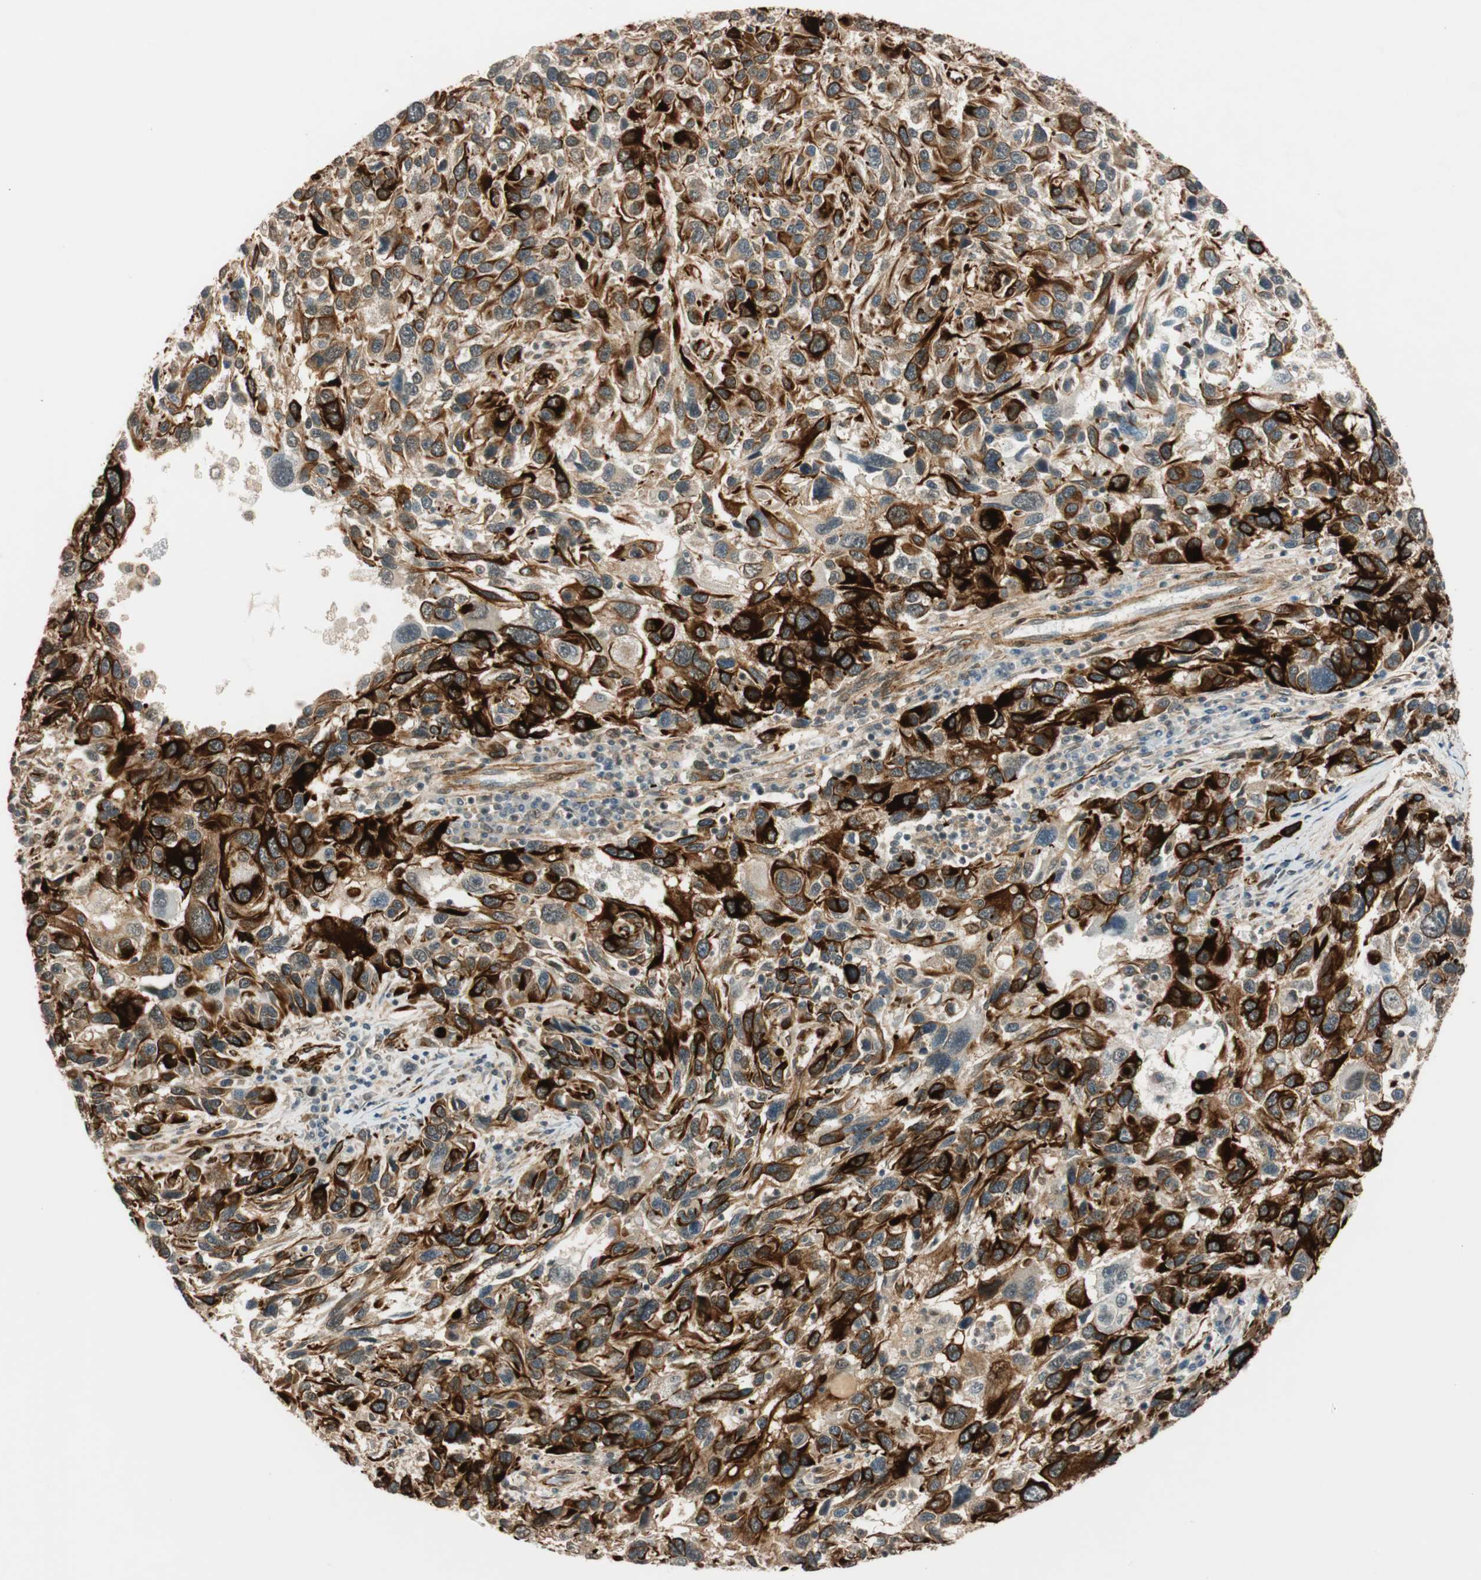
{"staining": {"intensity": "strong", "quantity": "<25%", "location": "cytoplasmic/membranous,nuclear"}, "tissue": "melanoma", "cell_type": "Tumor cells", "image_type": "cancer", "snomed": [{"axis": "morphology", "description": "Malignant melanoma, NOS"}, {"axis": "topography", "description": "Skin"}], "caption": "Immunohistochemical staining of malignant melanoma exhibits strong cytoplasmic/membranous and nuclear protein expression in approximately <25% of tumor cells.", "gene": "NES", "patient": {"sex": "male", "age": 53}}